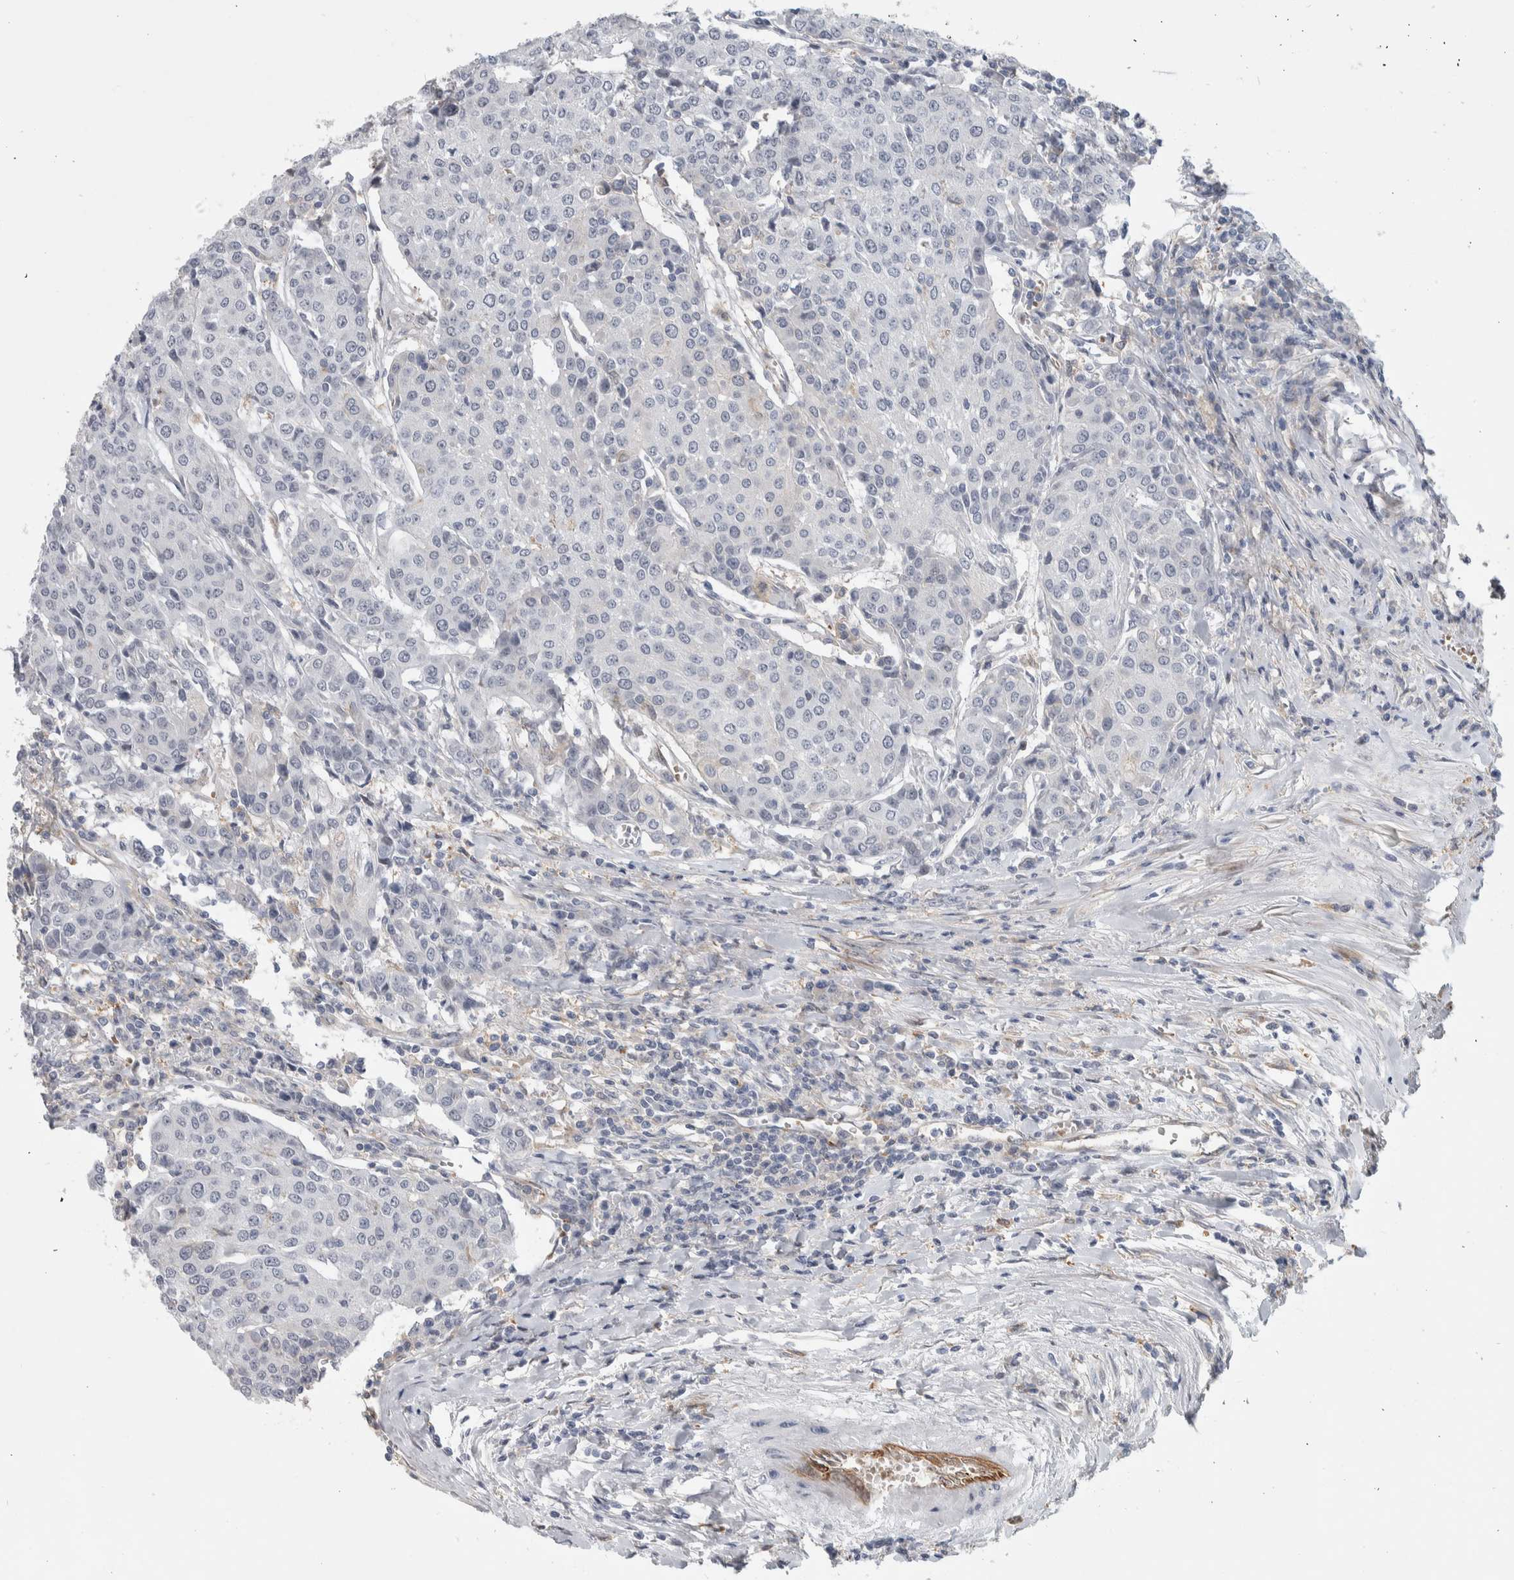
{"staining": {"intensity": "negative", "quantity": "none", "location": "none"}, "tissue": "urothelial cancer", "cell_type": "Tumor cells", "image_type": "cancer", "snomed": [{"axis": "morphology", "description": "Urothelial carcinoma, High grade"}, {"axis": "topography", "description": "Urinary bladder"}], "caption": "Urothelial cancer was stained to show a protein in brown. There is no significant positivity in tumor cells. Nuclei are stained in blue.", "gene": "MSL1", "patient": {"sex": "female", "age": 85}}